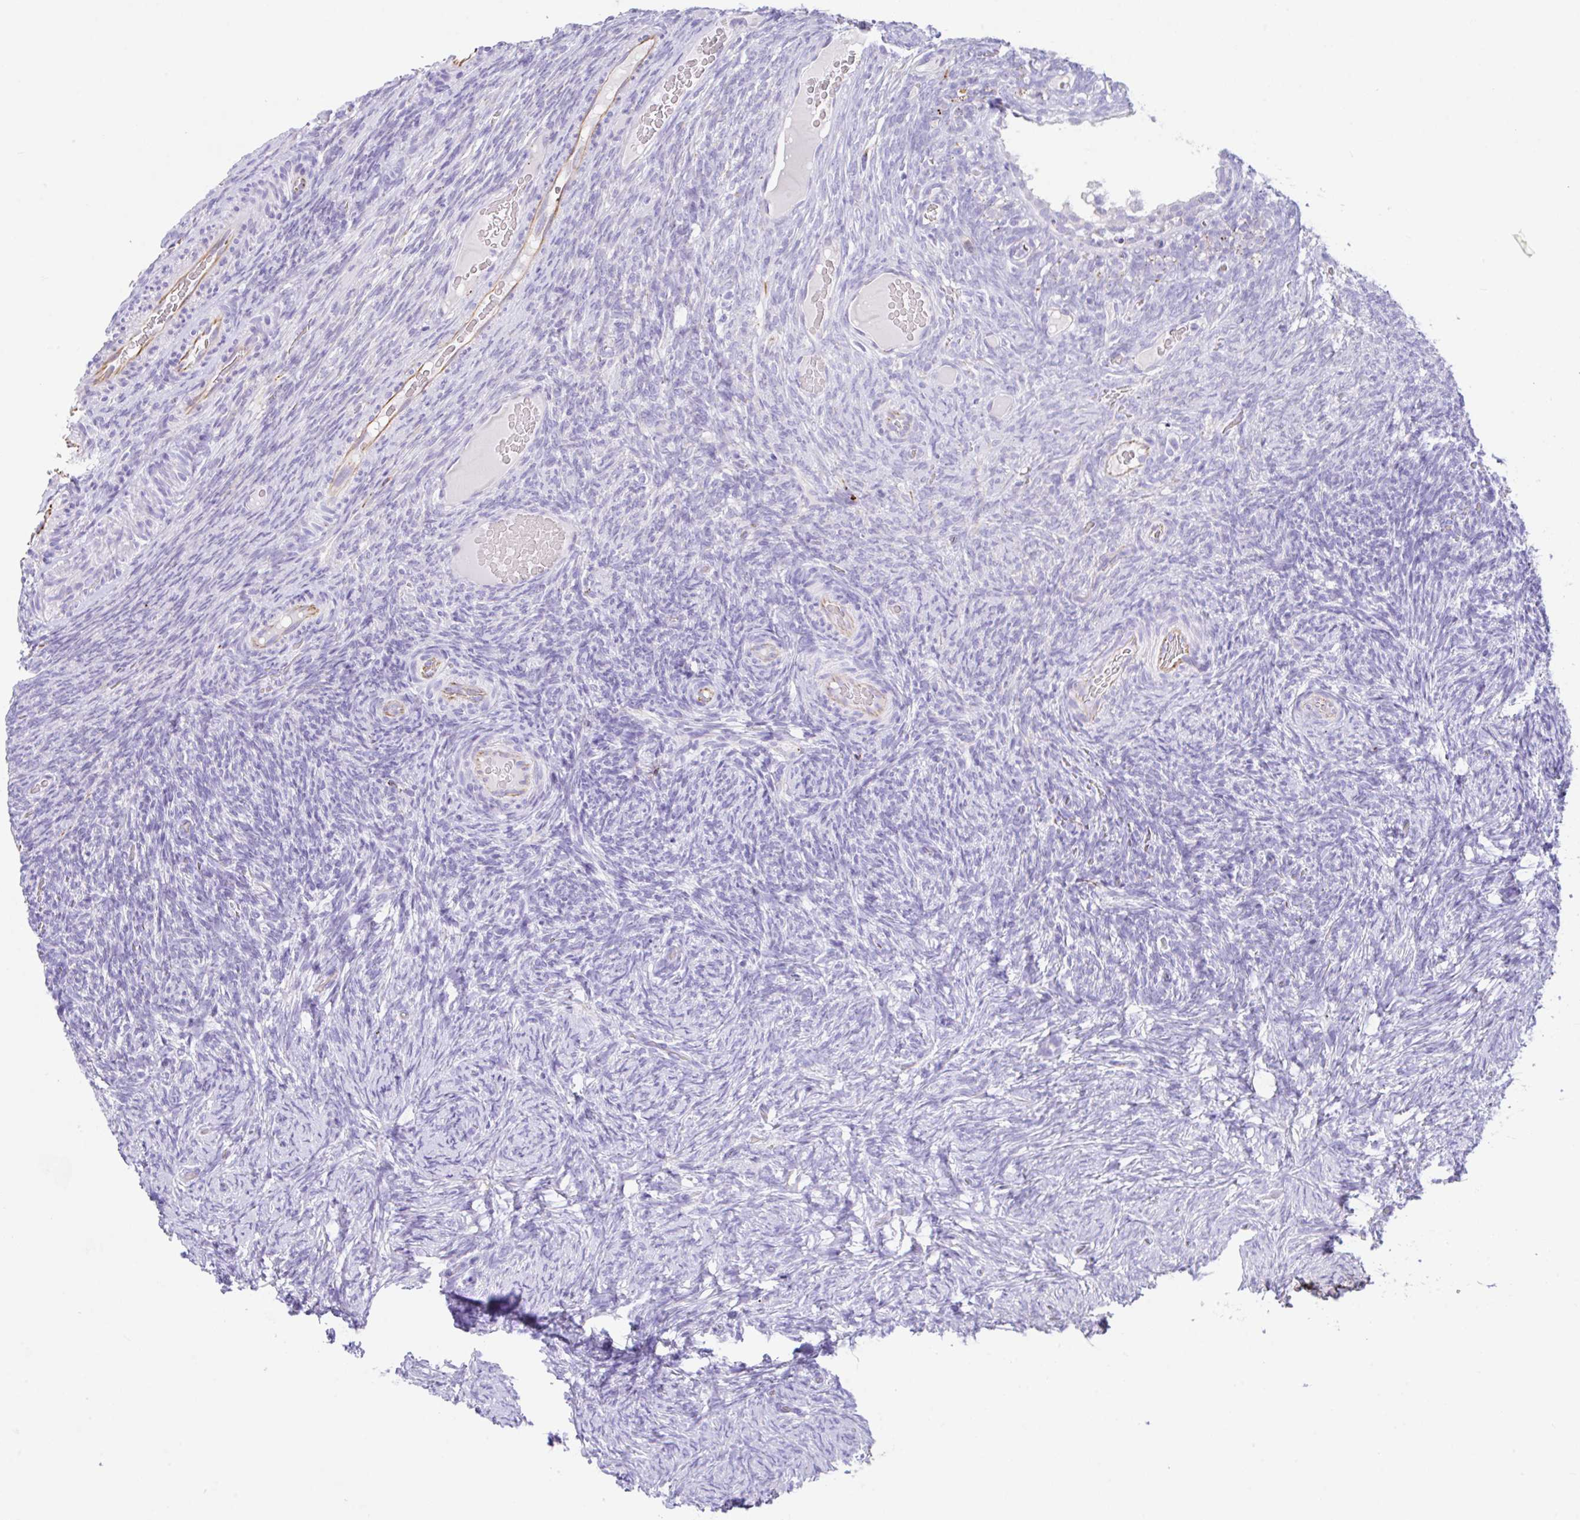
{"staining": {"intensity": "negative", "quantity": "none", "location": "none"}, "tissue": "ovary", "cell_type": "Follicle cells", "image_type": "normal", "snomed": [{"axis": "morphology", "description": "Normal tissue, NOS"}, {"axis": "topography", "description": "Ovary"}], "caption": "IHC image of normal ovary: ovary stained with DAB (3,3'-diaminobenzidine) demonstrates no significant protein positivity in follicle cells.", "gene": "NDUFAF8", "patient": {"sex": "female", "age": 34}}